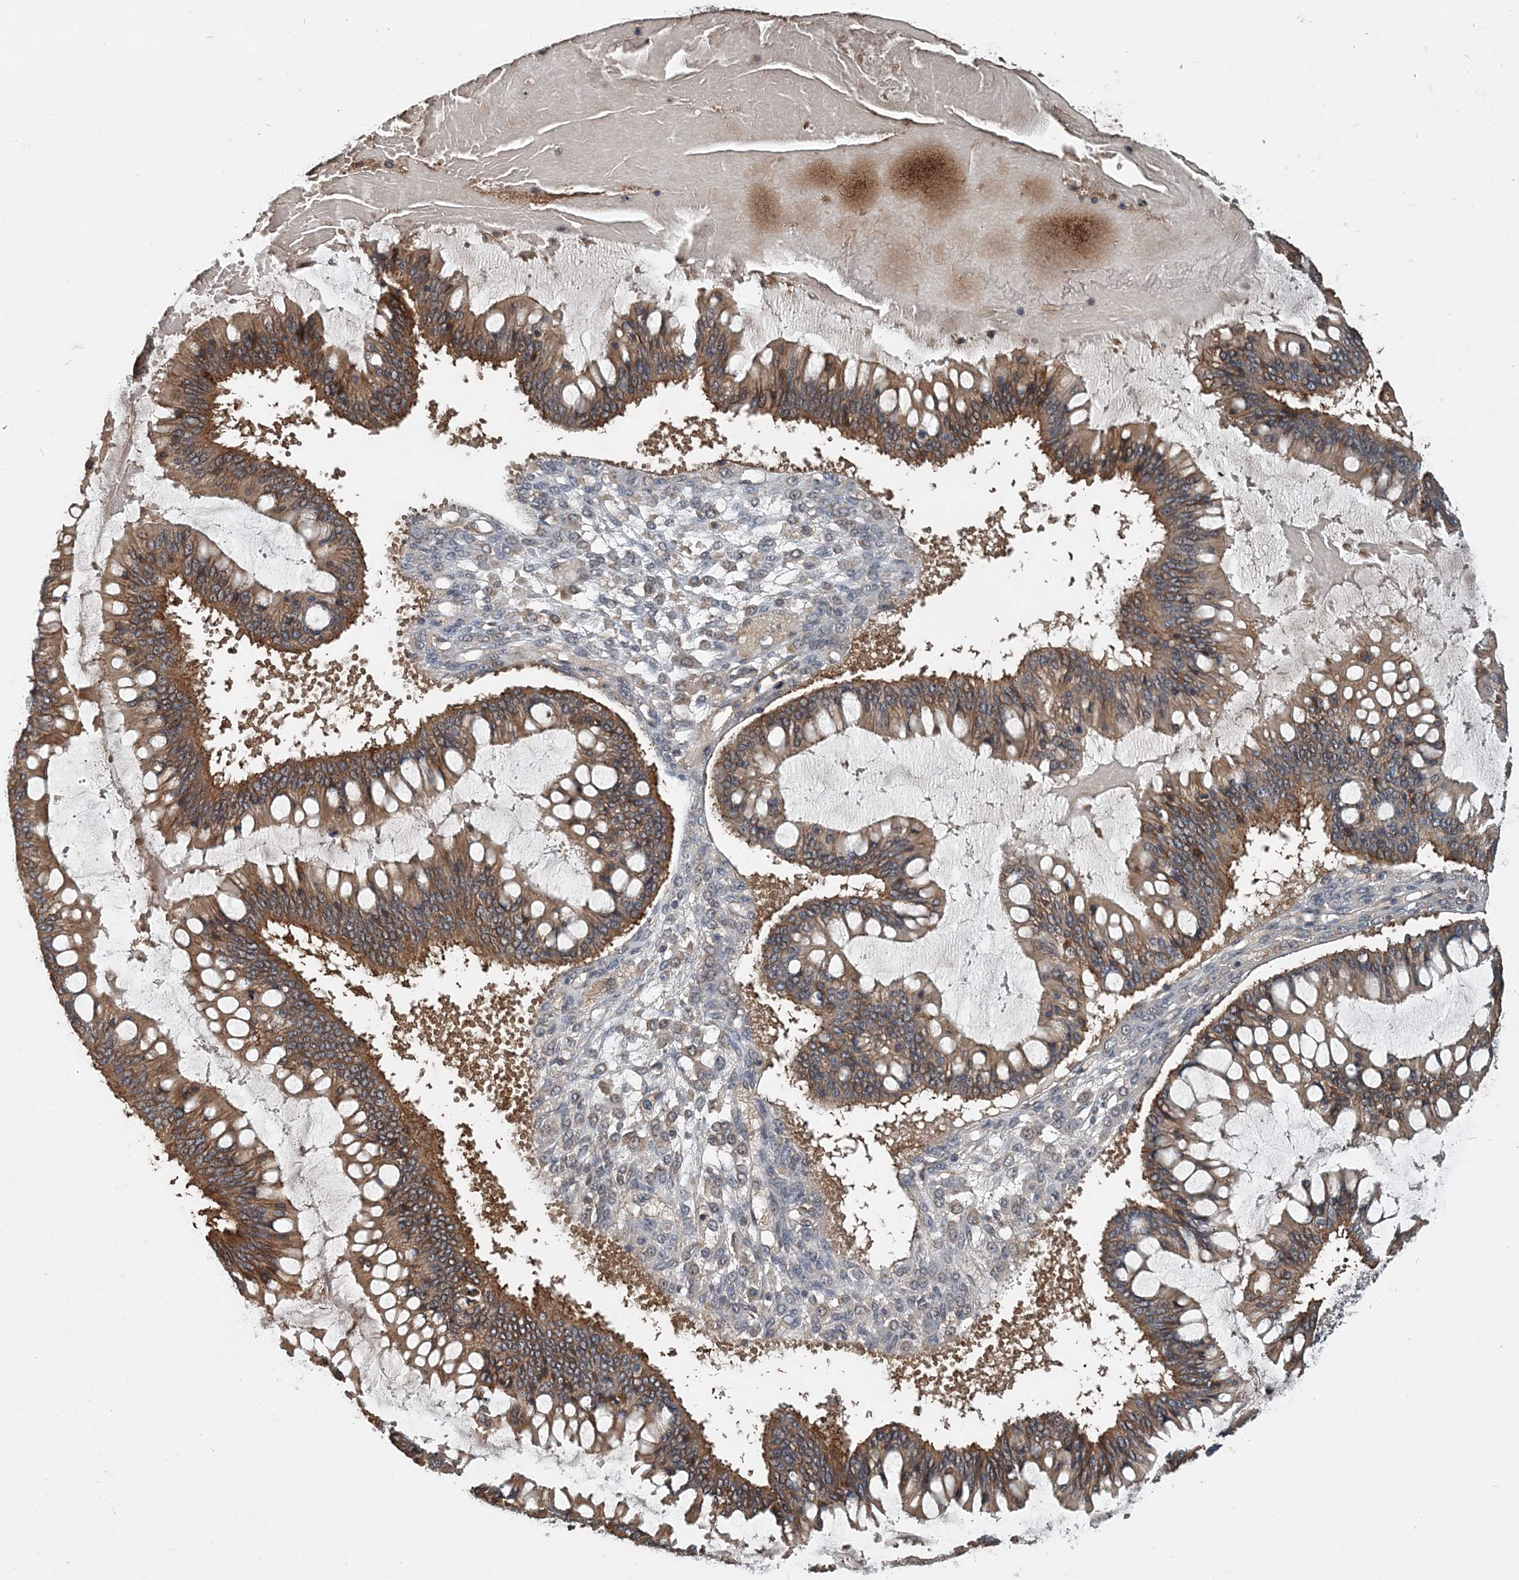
{"staining": {"intensity": "moderate", "quantity": ">75%", "location": "cytoplasmic/membranous"}, "tissue": "ovarian cancer", "cell_type": "Tumor cells", "image_type": "cancer", "snomed": [{"axis": "morphology", "description": "Cystadenocarcinoma, mucinous, NOS"}, {"axis": "topography", "description": "Ovary"}], "caption": "There is medium levels of moderate cytoplasmic/membranous expression in tumor cells of ovarian cancer (mucinous cystadenocarcinoma), as demonstrated by immunohistochemical staining (brown color).", "gene": "SMPD3", "patient": {"sex": "female", "age": 73}}